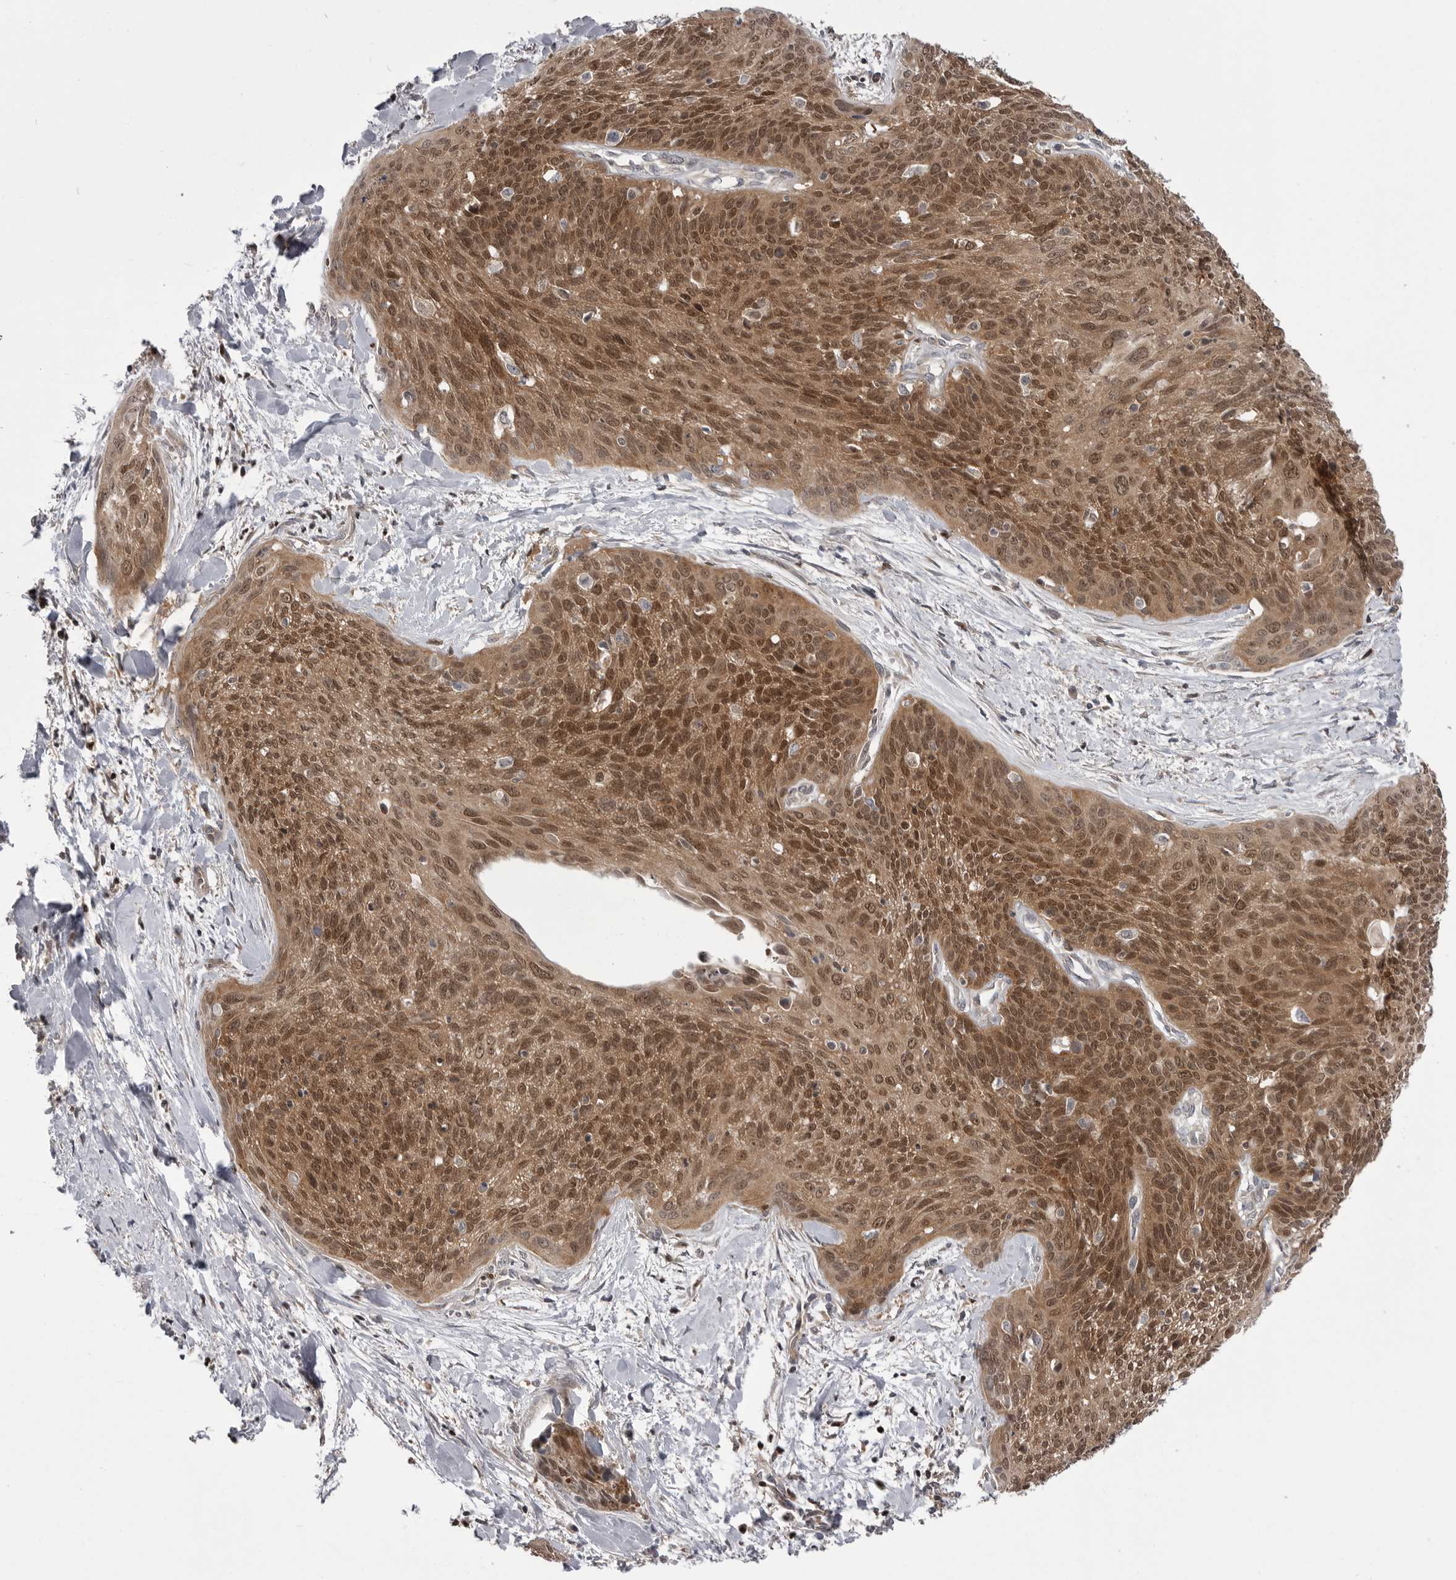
{"staining": {"intensity": "strong", "quantity": ">75%", "location": "cytoplasmic/membranous,nuclear"}, "tissue": "cervical cancer", "cell_type": "Tumor cells", "image_type": "cancer", "snomed": [{"axis": "morphology", "description": "Squamous cell carcinoma, NOS"}, {"axis": "topography", "description": "Cervix"}], "caption": "This histopathology image demonstrates squamous cell carcinoma (cervical) stained with immunohistochemistry (IHC) to label a protein in brown. The cytoplasmic/membranous and nuclear of tumor cells show strong positivity for the protein. Nuclei are counter-stained blue.", "gene": "MAPK13", "patient": {"sex": "female", "age": 55}}